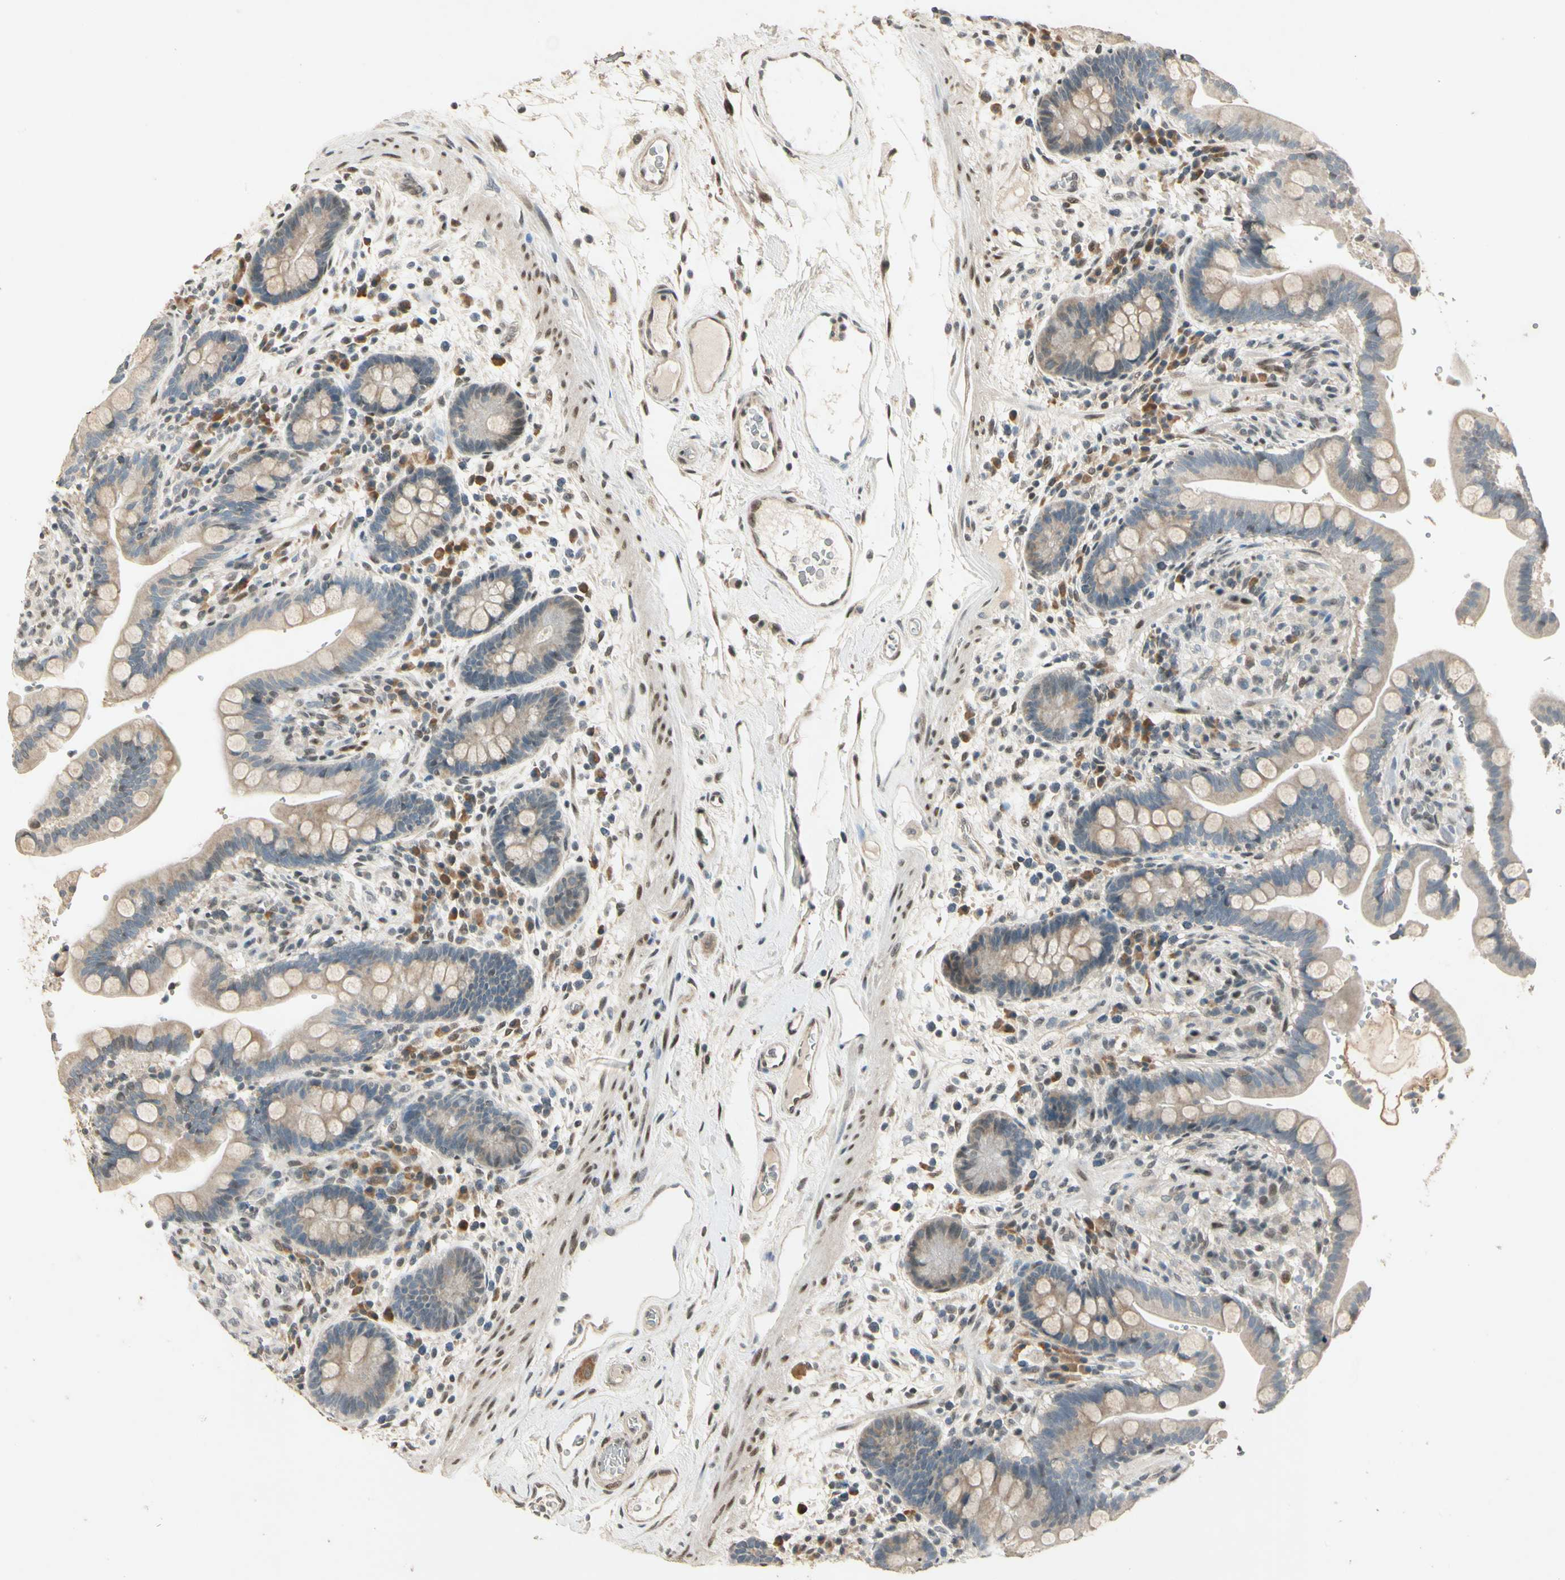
{"staining": {"intensity": "moderate", "quantity": ">75%", "location": "nuclear"}, "tissue": "colon", "cell_type": "Endothelial cells", "image_type": "normal", "snomed": [{"axis": "morphology", "description": "Normal tissue, NOS"}, {"axis": "topography", "description": "Colon"}], "caption": "Immunohistochemical staining of benign colon exhibits >75% levels of moderate nuclear protein staining in about >75% of endothelial cells.", "gene": "ZBTB4", "patient": {"sex": "male", "age": 73}}